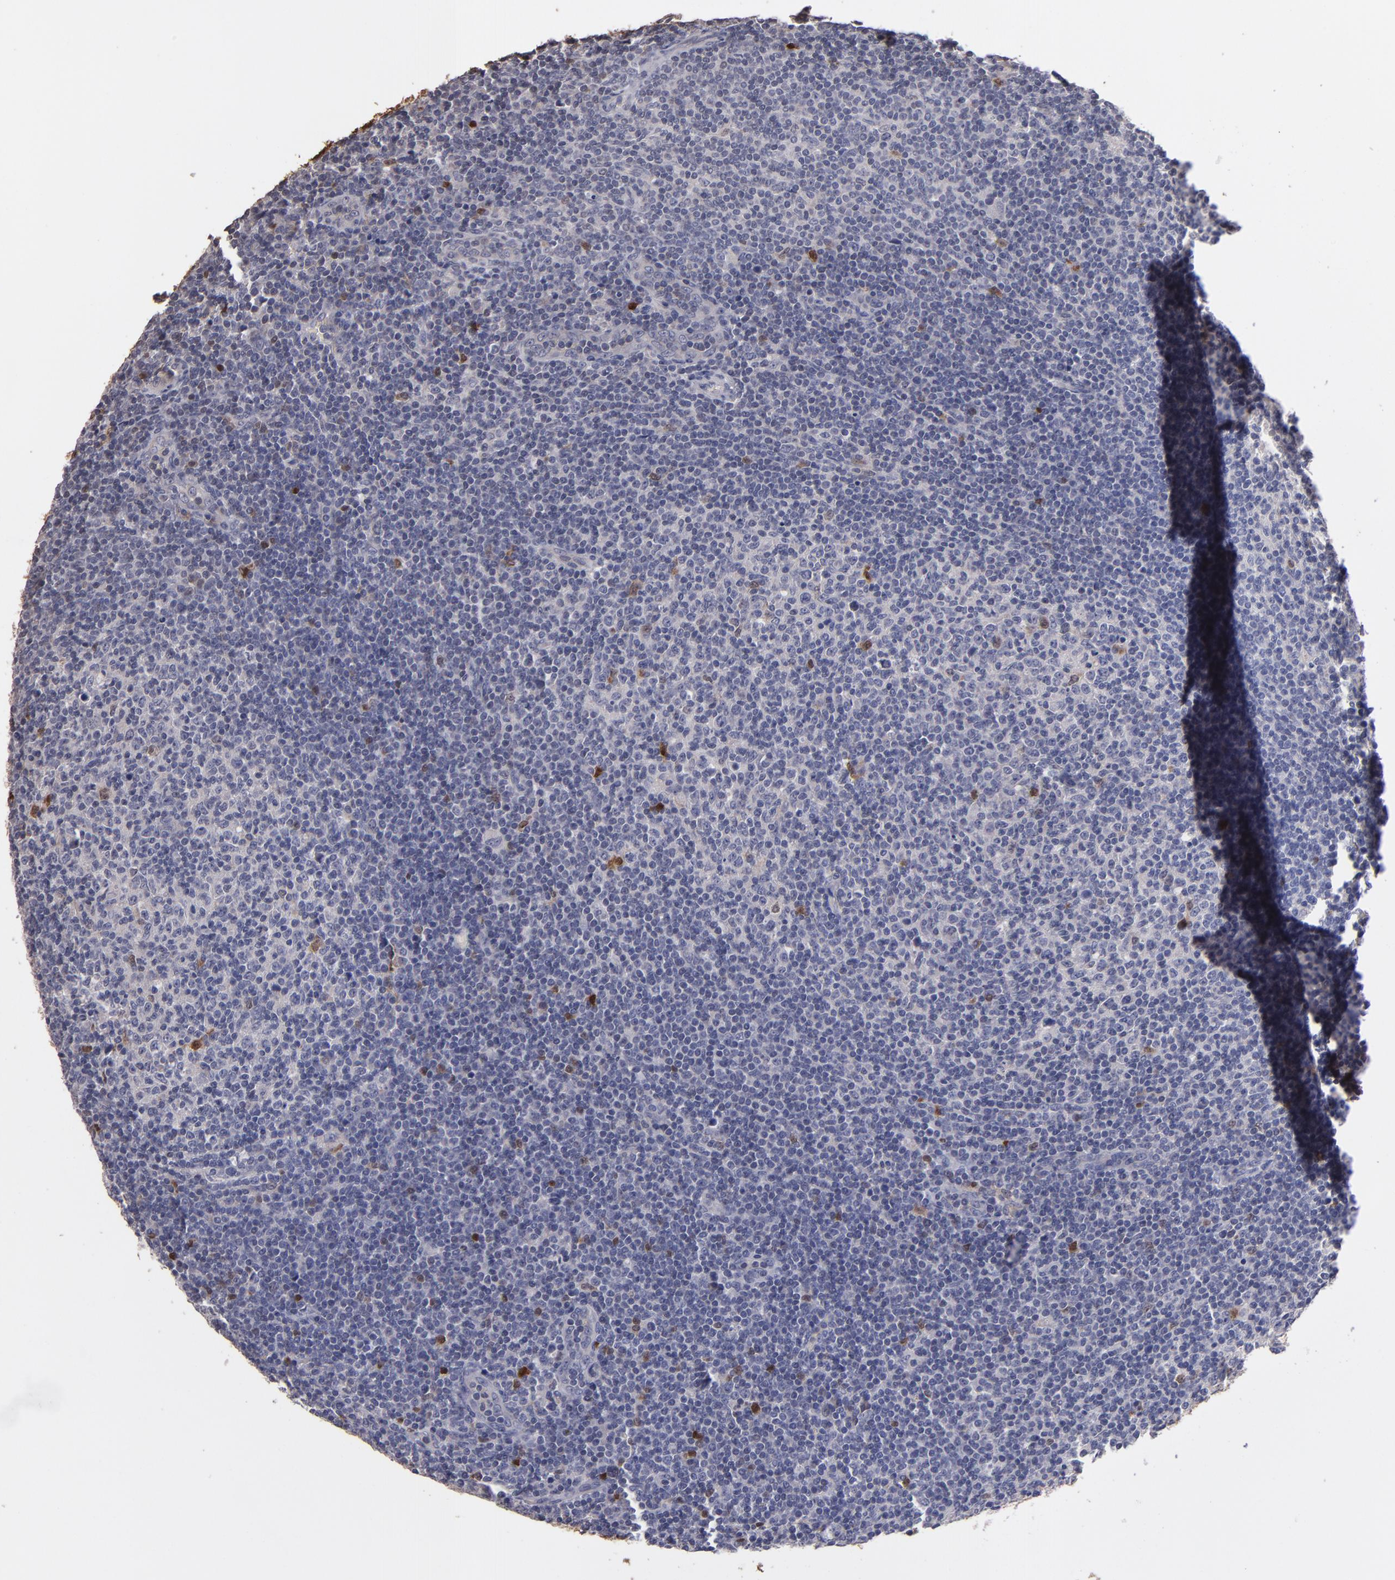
{"staining": {"intensity": "negative", "quantity": "none", "location": "none"}, "tissue": "lymphoma", "cell_type": "Tumor cells", "image_type": "cancer", "snomed": [{"axis": "morphology", "description": "Malignant lymphoma, non-Hodgkin's type, Low grade"}, {"axis": "topography", "description": "Lymph node"}], "caption": "High power microscopy micrograph of an immunohistochemistry histopathology image of lymphoma, revealing no significant positivity in tumor cells.", "gene": "S100A1", "patient": {"sex": "male", "age": 70}}